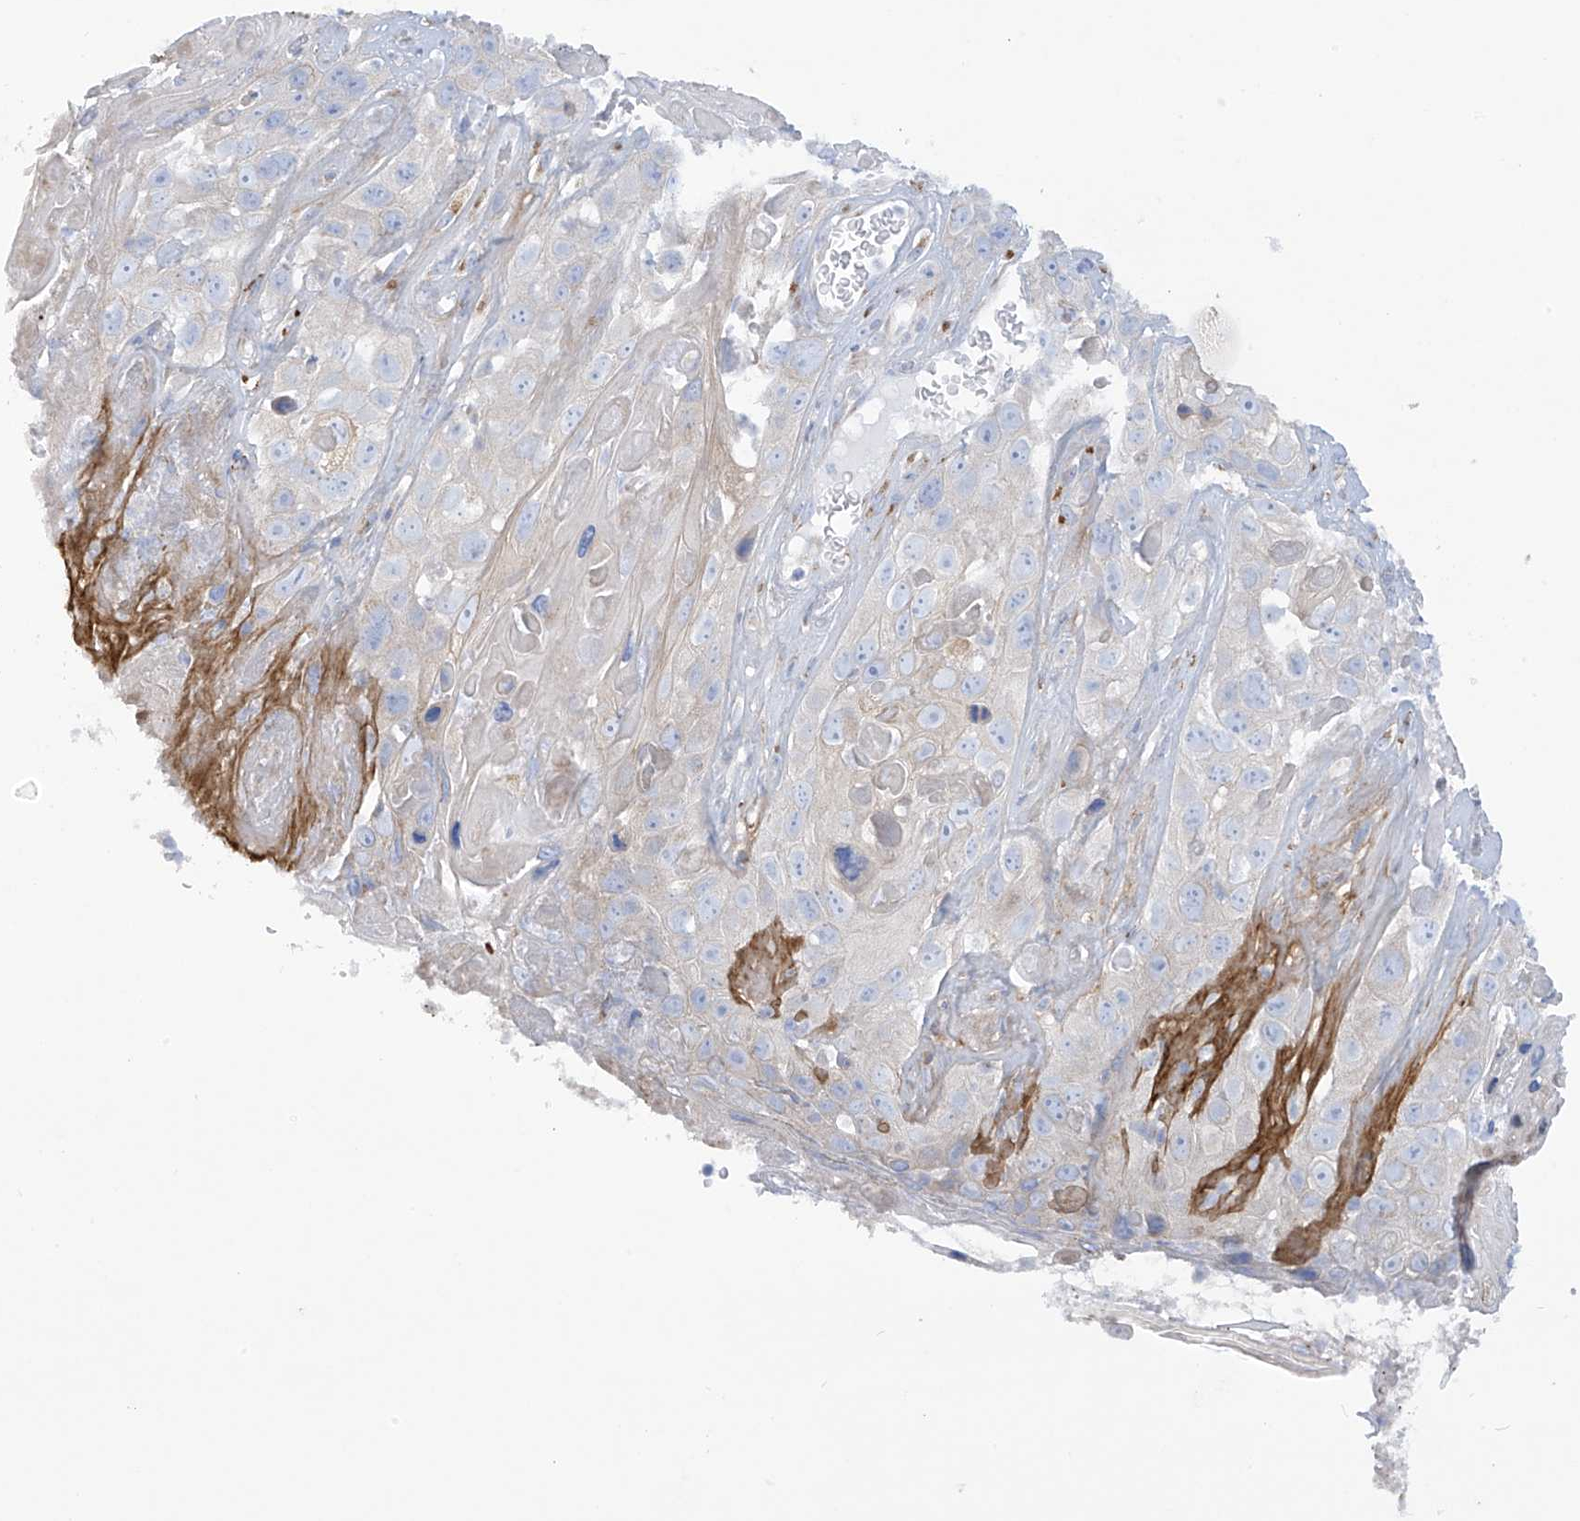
{"staining": {"intensity": "negative", "quantity": "none", "location": "none"}, "tissue": "skin cancer", "cell_type": "Tumor cells", "image_type": "cancer", "snomed": [{"axis": "morphology", "description": "Squamous cell carcinoma, NOS"}, {"axis": "topography", "description": "Skin"}], "caption": "This is an IHC micrograph of squamous cell carcinoma (skin). There is no positivity in tumor cells.", "gene": "TRMT2B", "patient": {"sex": "male", "age": 55}}